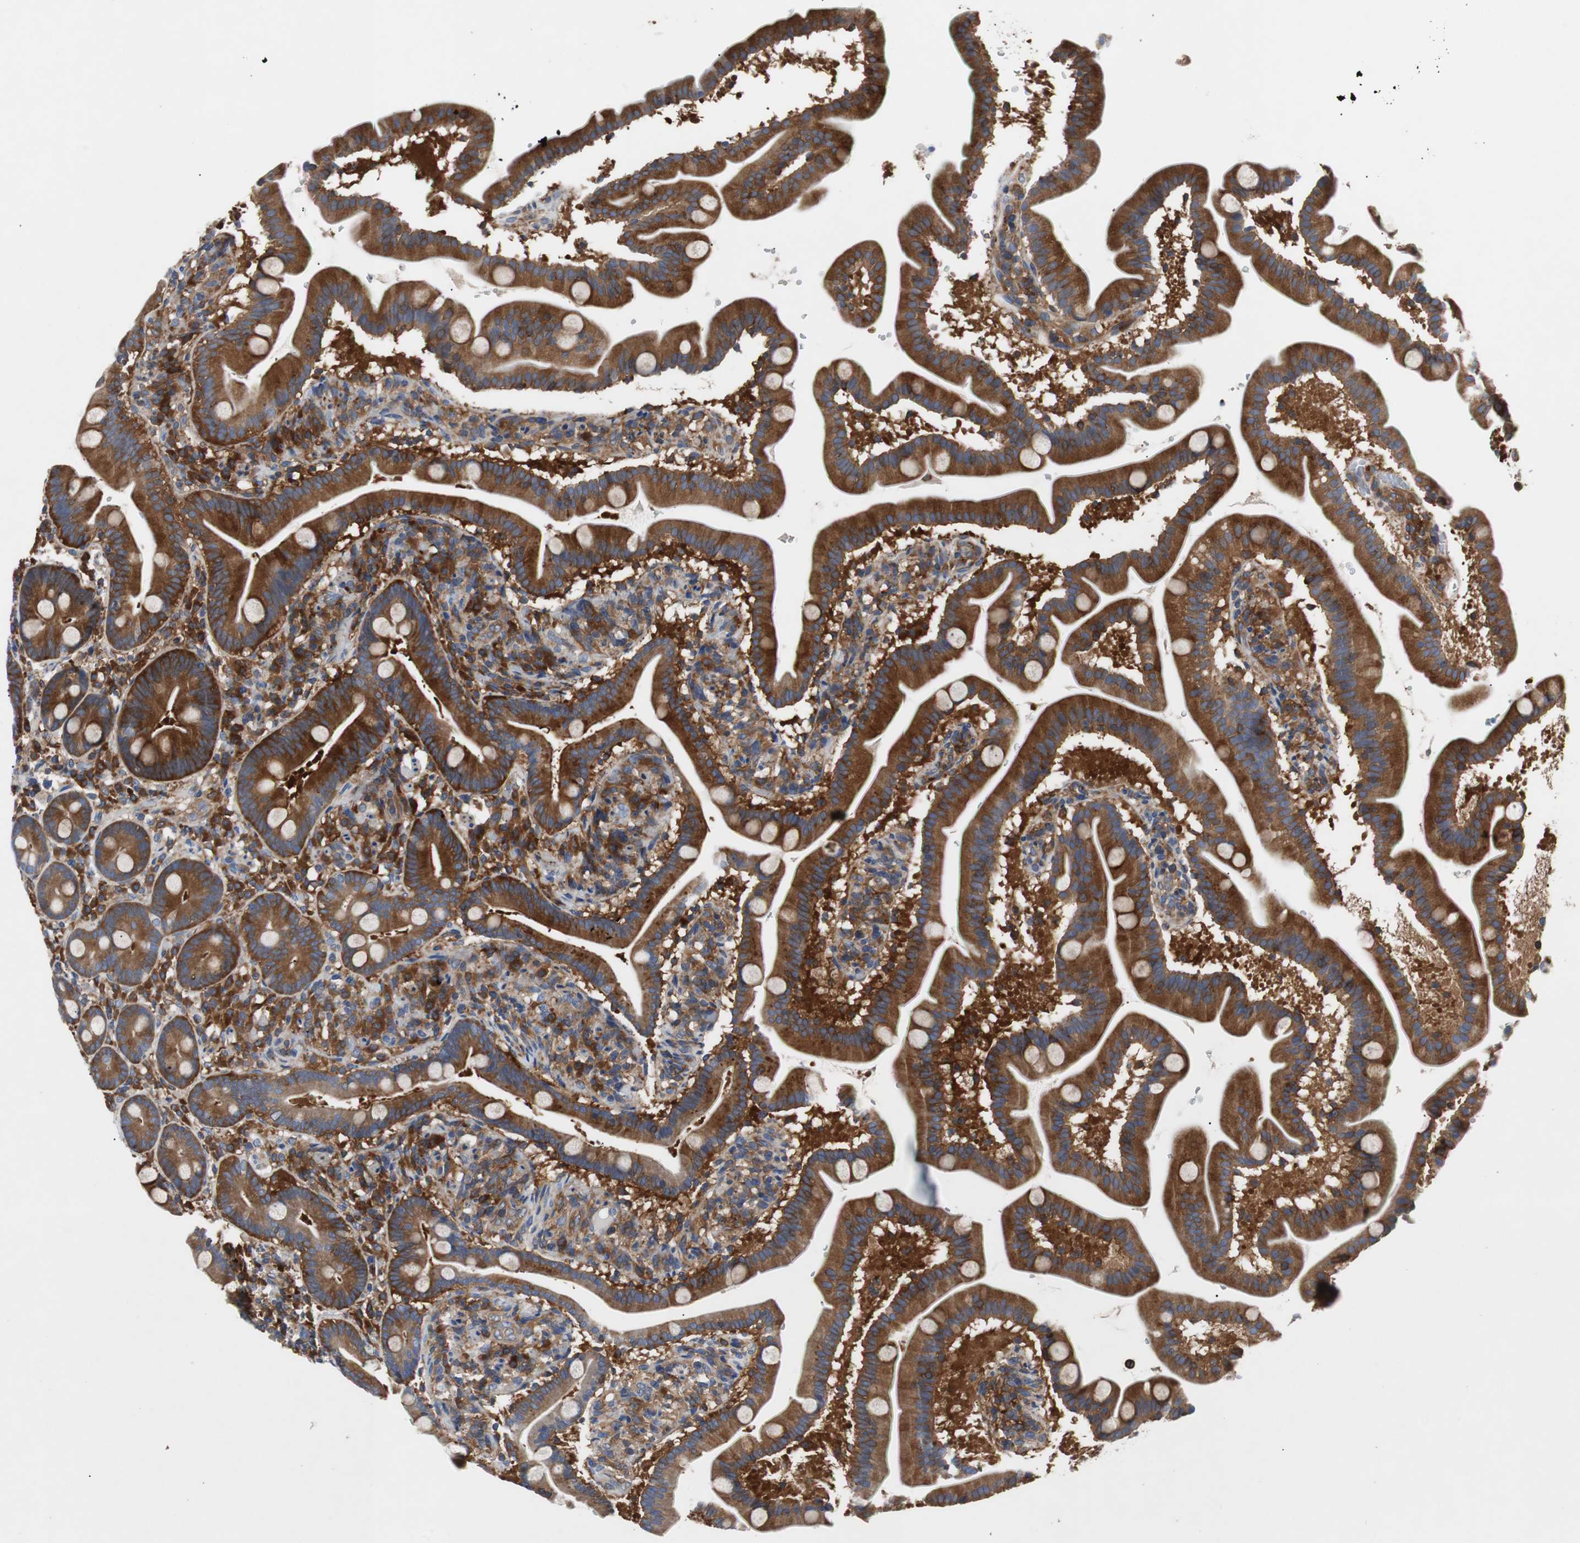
{"staining": {"intensity": "strong", "quantity": ">75%", "location": "cytoplasmic/membranous"}, "tissue": "duodenum", "cell_type": "Glandular cells", "image_type": "normal", "snomed": [{"axis": "morphology", "description": "Normal tissue, NOS"}, {"axis": "topography", "description": "Duodenum"}], "caption": "The image displays staining of unremarkable duodenum, revealing strong cytoplasmic/membranous protein positivity (brown color) within glandular cells.", "gene": "GYS1", "patient": {"sex": "male", "age": 54}}